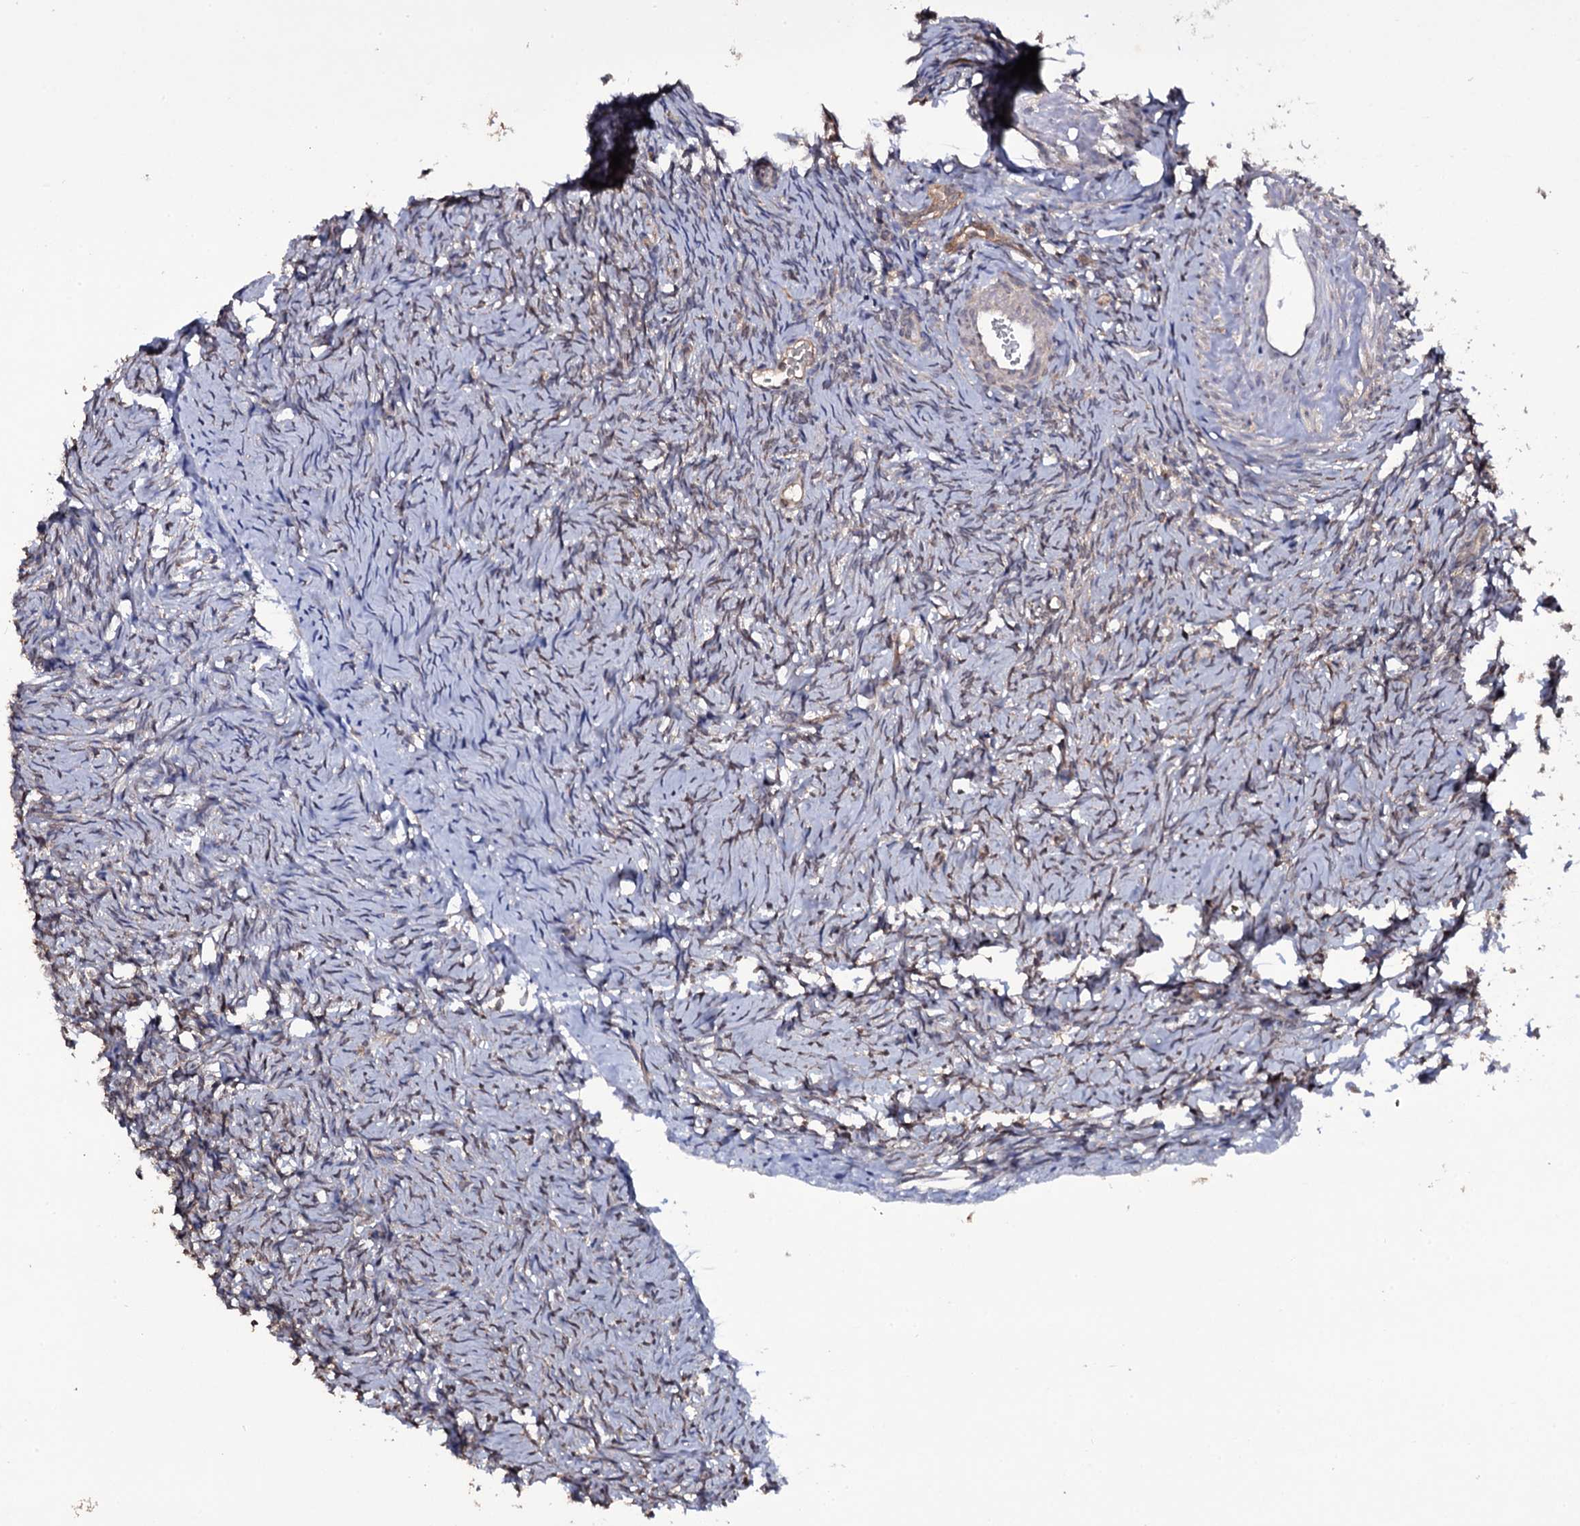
{"staining": {"intensity": "negative", "quantity": "none", "location": "none"}, "tissue": "ovary", "cell_type": "Ovarian stroma cells", "image_type": "normal", "snomed": [{"axis": "morphology", "description": "Normal tissue, NOS"}, {"axis": "topography", "description": "Ovary"}], "caption": "Immunohistochemistry image of unremarkable ovary stained for a protein (brown), which shows no positivity in ovarian stroma cells.", "gene": "CRYL1", "patient": {"sex": "female", "age": 51}}